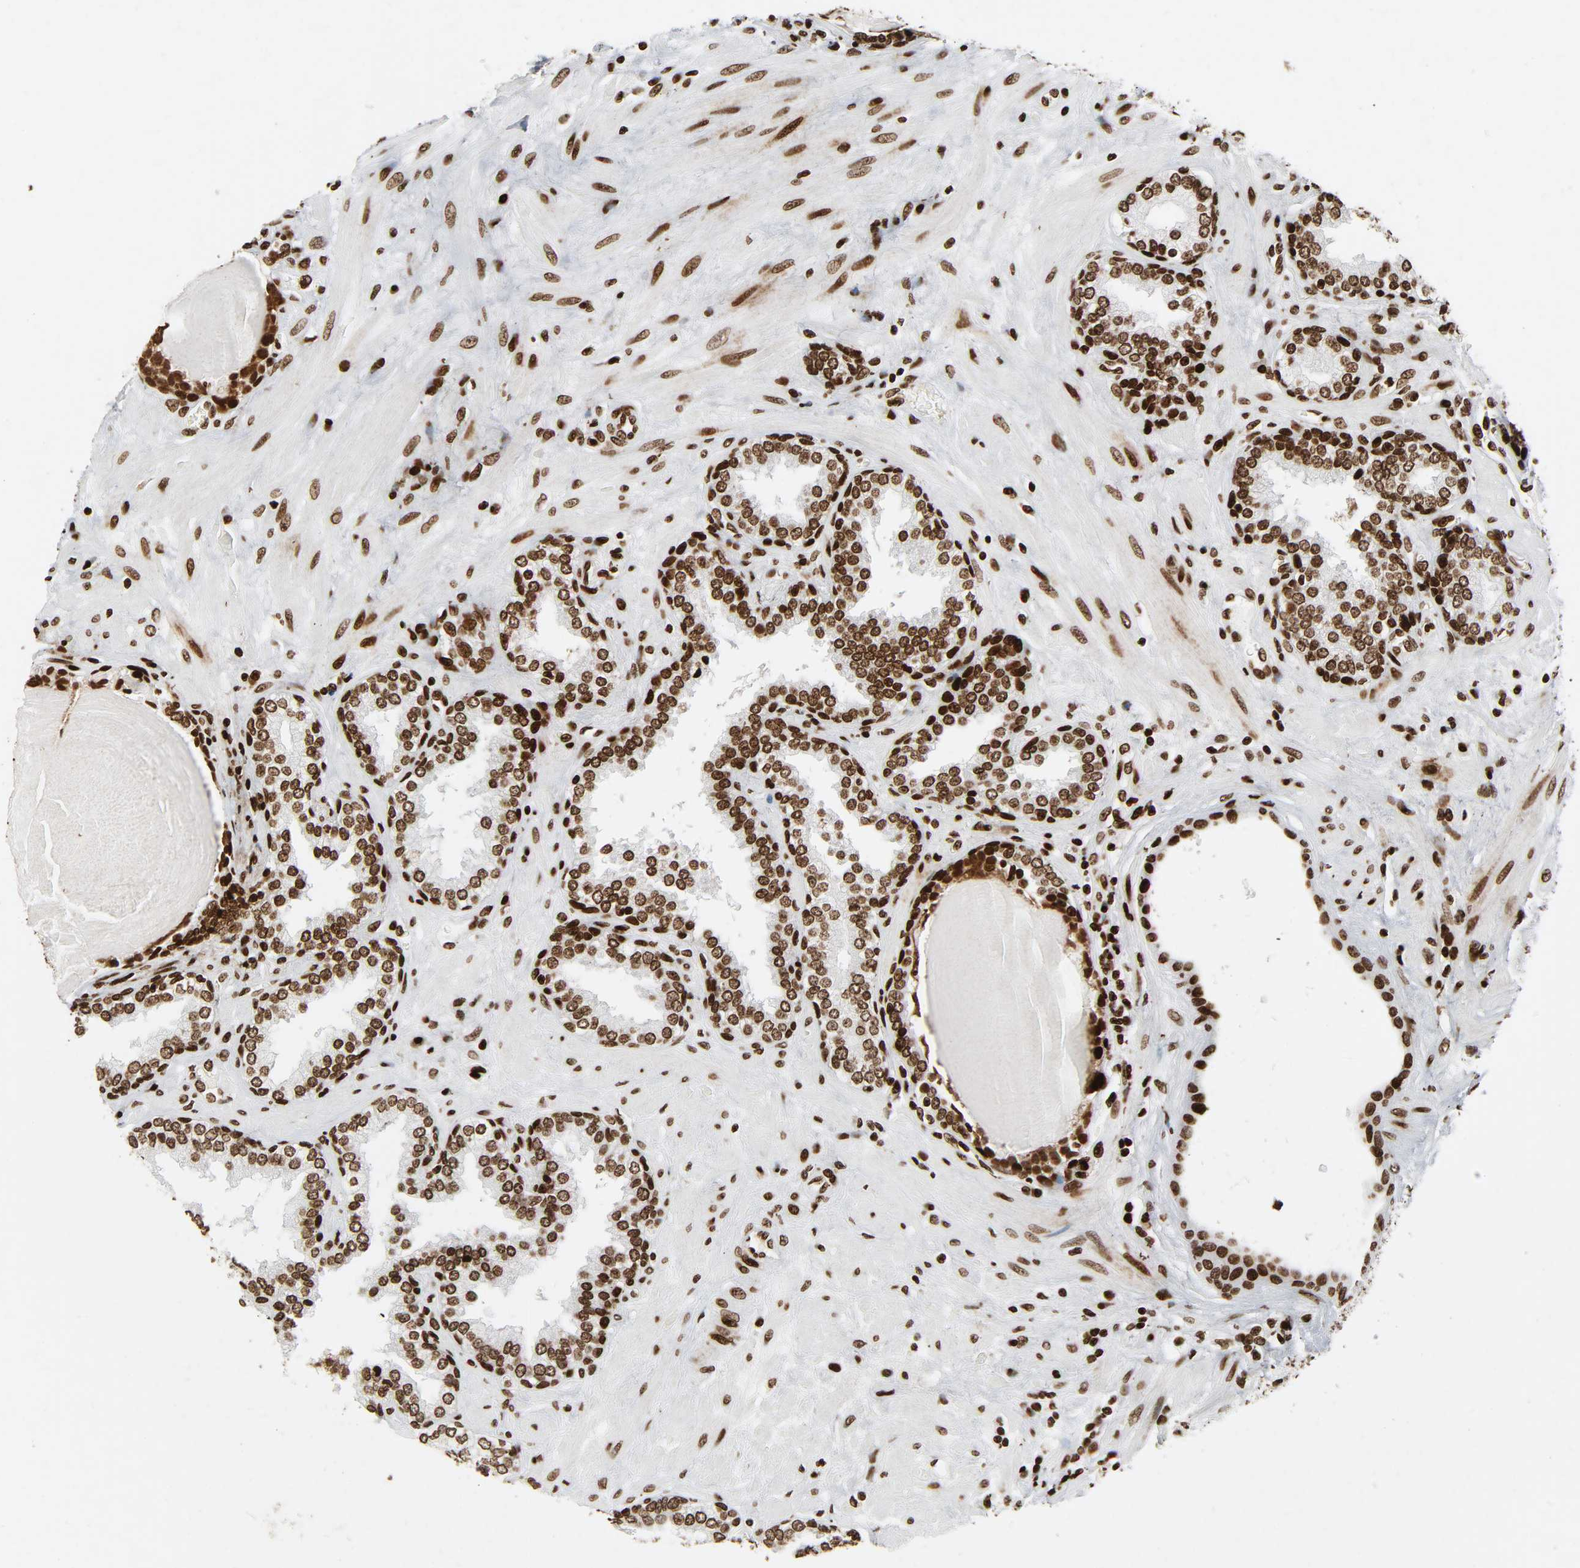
{"staining": {"intensity": "strong", "quantity": ">75%", "location": "nuclear"}, "tissue": "prostate", "cell_type": "Glandular cells", "image_type": "normal", "snomed": [{"axis": "morphology", "description": "Normal tissue, NOS"}, {"axis": "topography", "description": "Prostate"}], "caption": "This micrograph exhibits IHC staining of normal prostate, with high strong nuclear expression in approximately >75% of glandular cells.", "gene": "RXRA", "patient": {"sex": "male", "age": 51}}